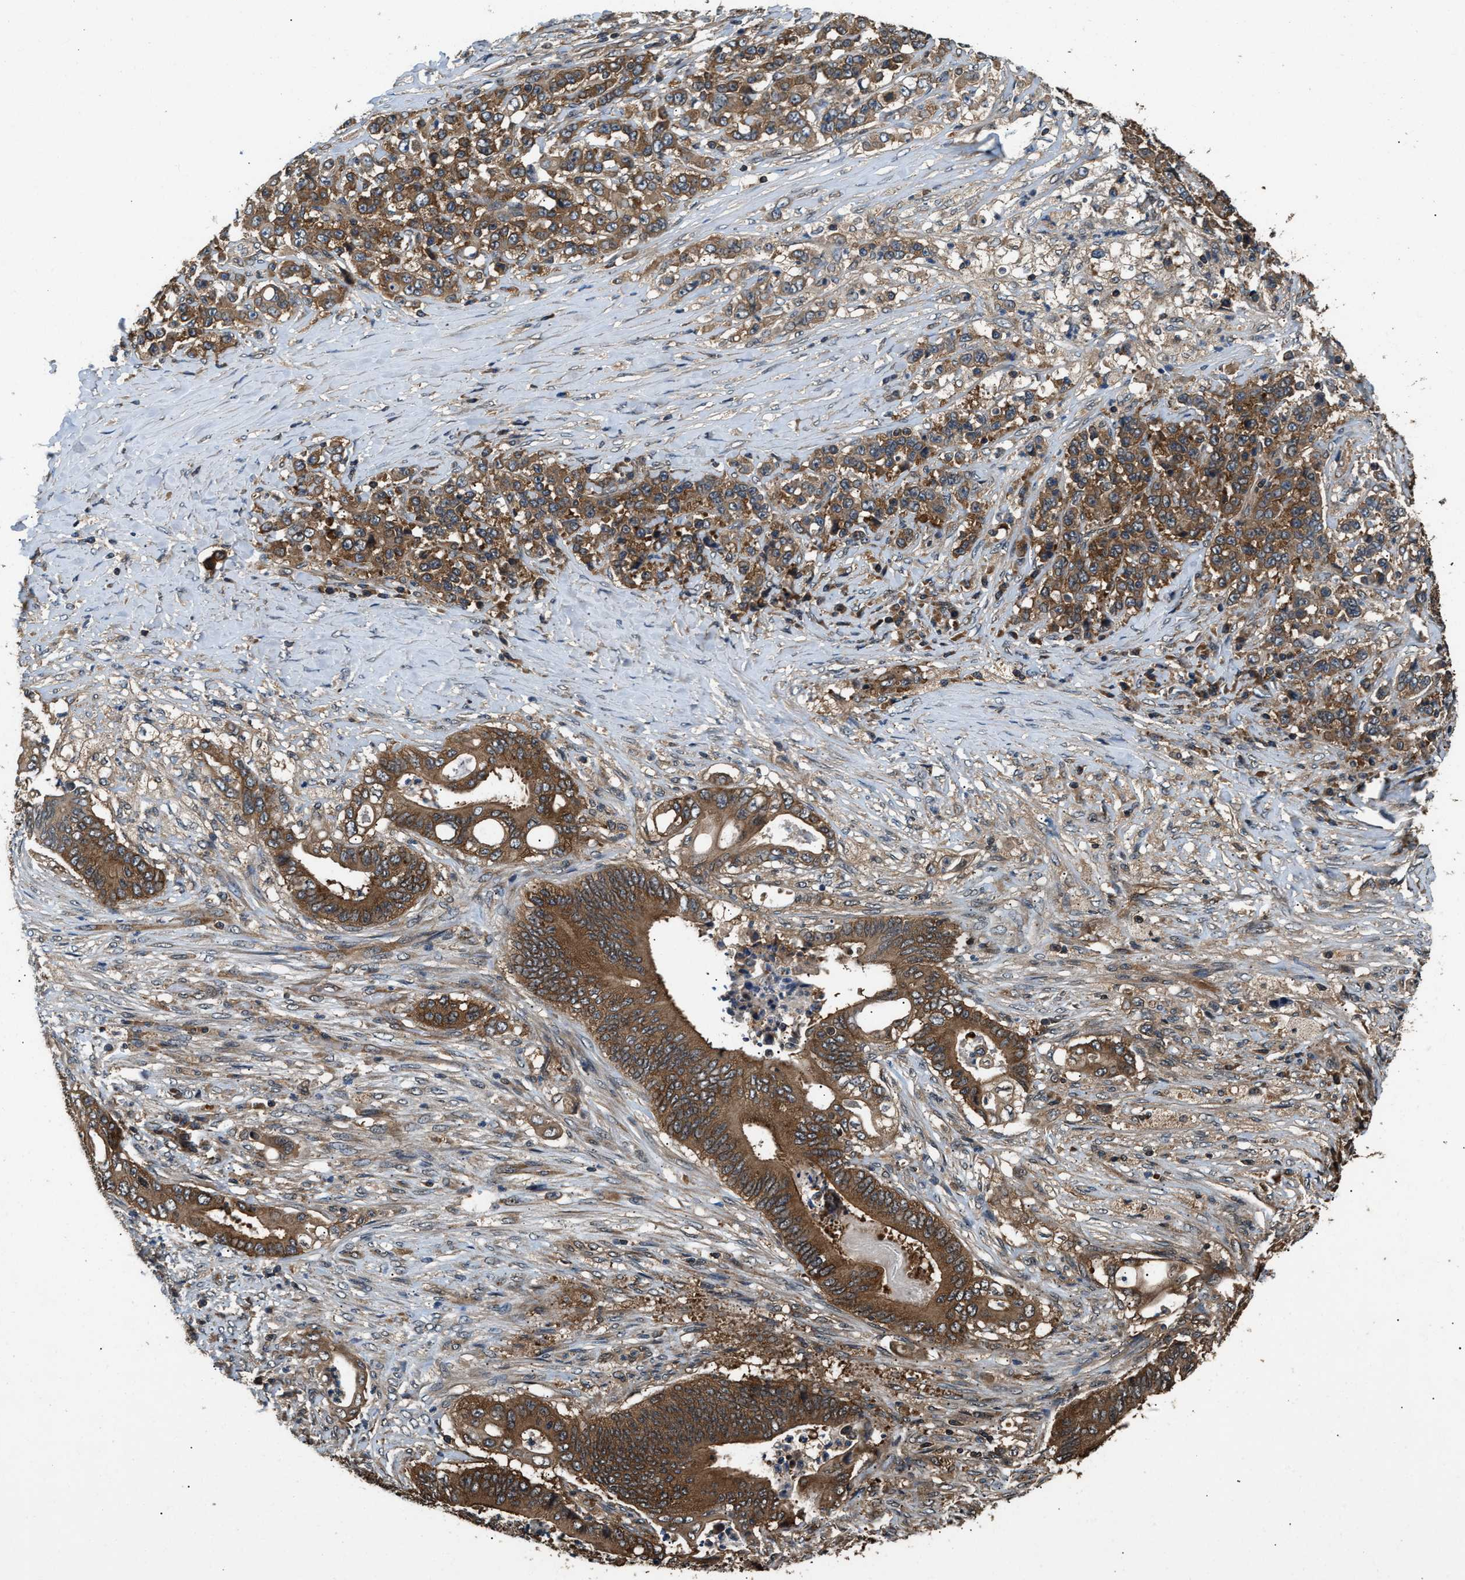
{"staining": {"intensity": "strong", "quantity": ">75%", "location": "cytoplasmic/membranous"}, "tissue": "stomach cancer", "cell_type": "Tumor cells", "image_type": "cancer", "snomed": [{"axis": "morphology", "description": "Adenocarcinoma, NOS"}, {"axis": "topography", "description": "Stomach"}], "caption": "A micrograph of human stomach cancer stained for a protein reveals strong cytoplasmic/membranous brown staining in tumor cells. Nuclei are stained in blue.", "gene": "DNAJC2", "patient": {"sex": "female", "age": 73}}